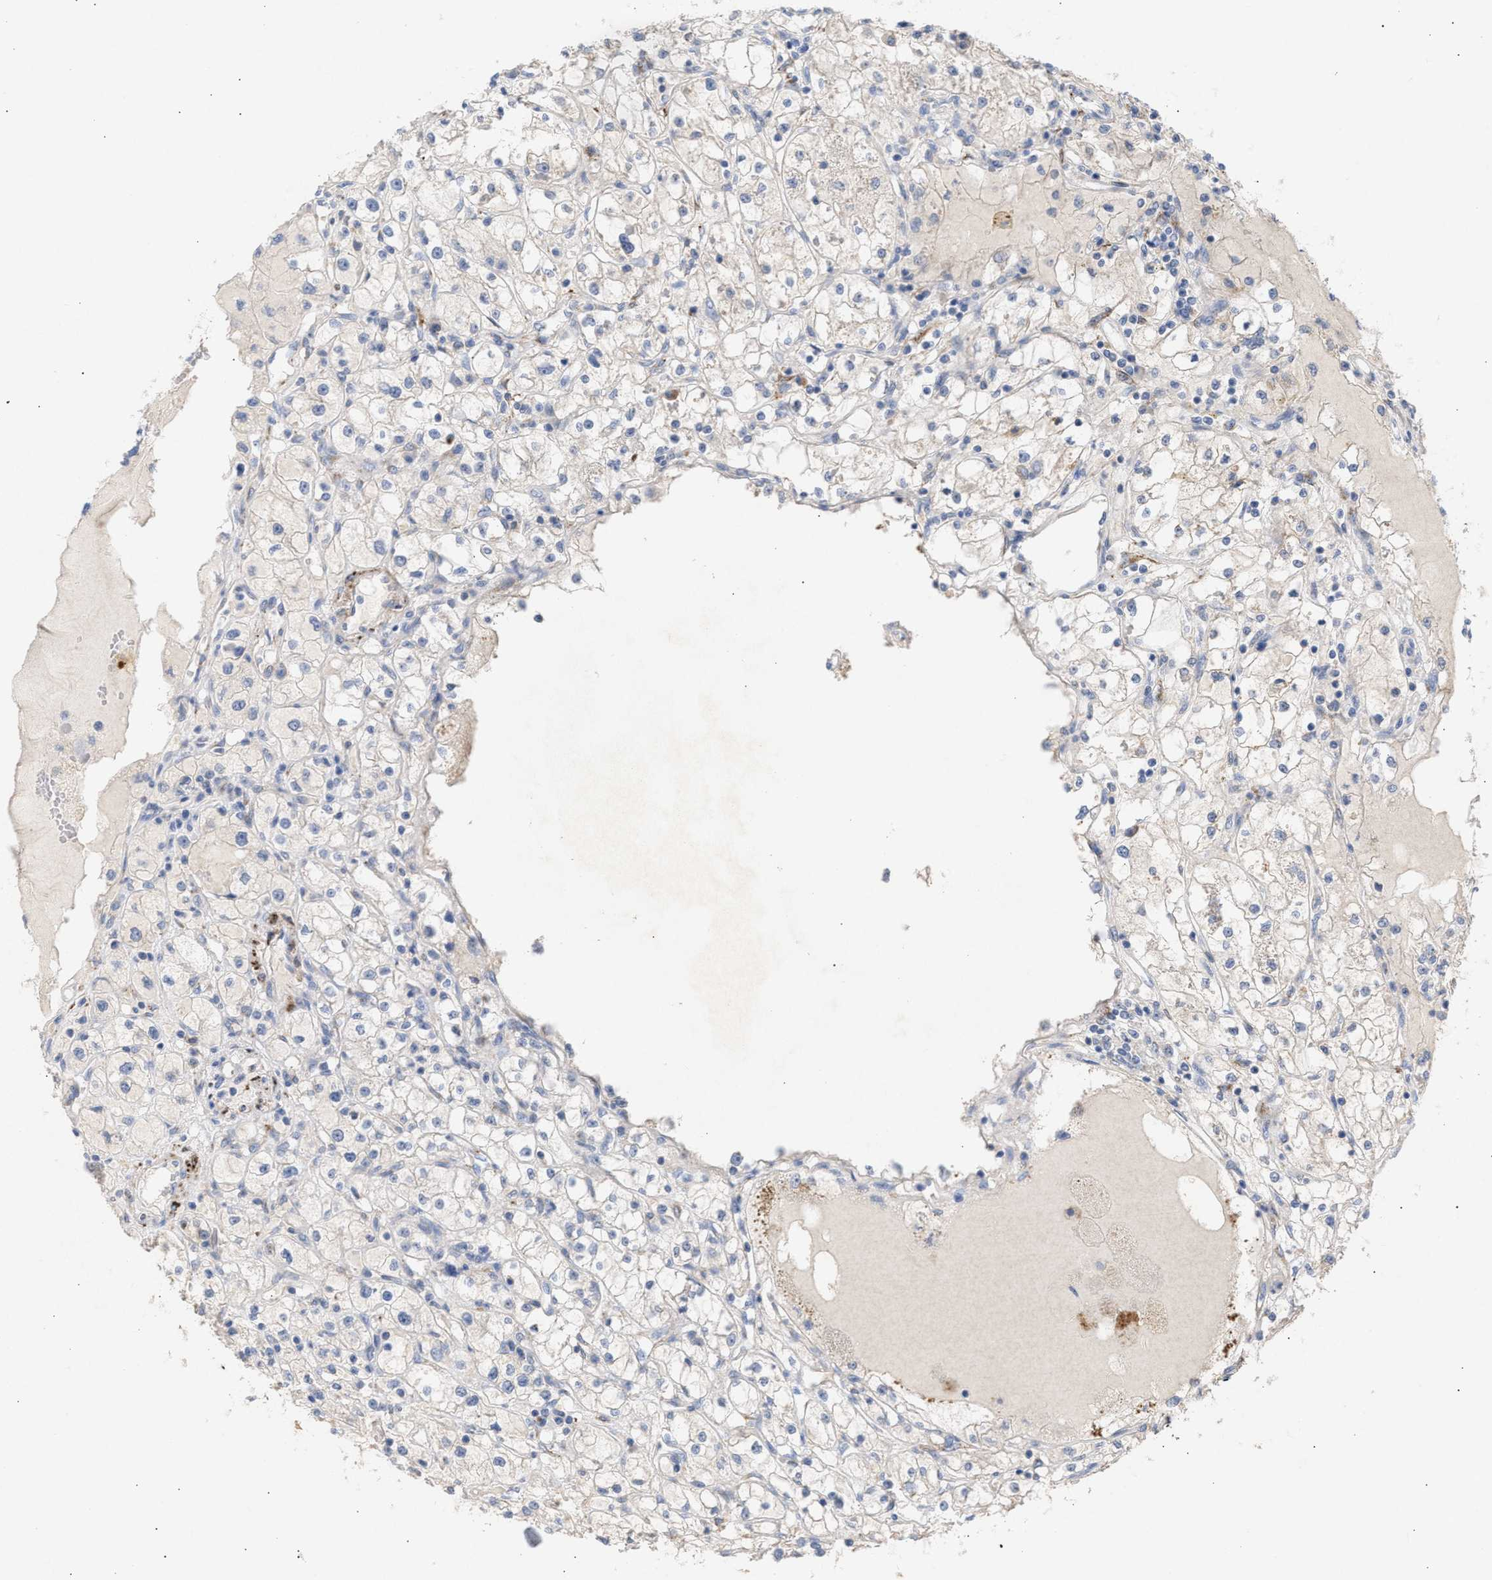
{"staining": {"intensity": "negative", "quantity": "none", "location": "none"}, "tissue": "renal cancer", "cell_type": "Tumor cells", "image_type": "cancer", "snomed": [{"axis": "morphology", "description": "Adenocarcinoma, NOS"}, {"axis": "topography", "description": "Kidney"}], "caption": "There is no significant staining in tumor cells of renal cancer (adenocarcinoma).", "gene": "SELENOM", "patient": {"sex": "male", "age": 56}}